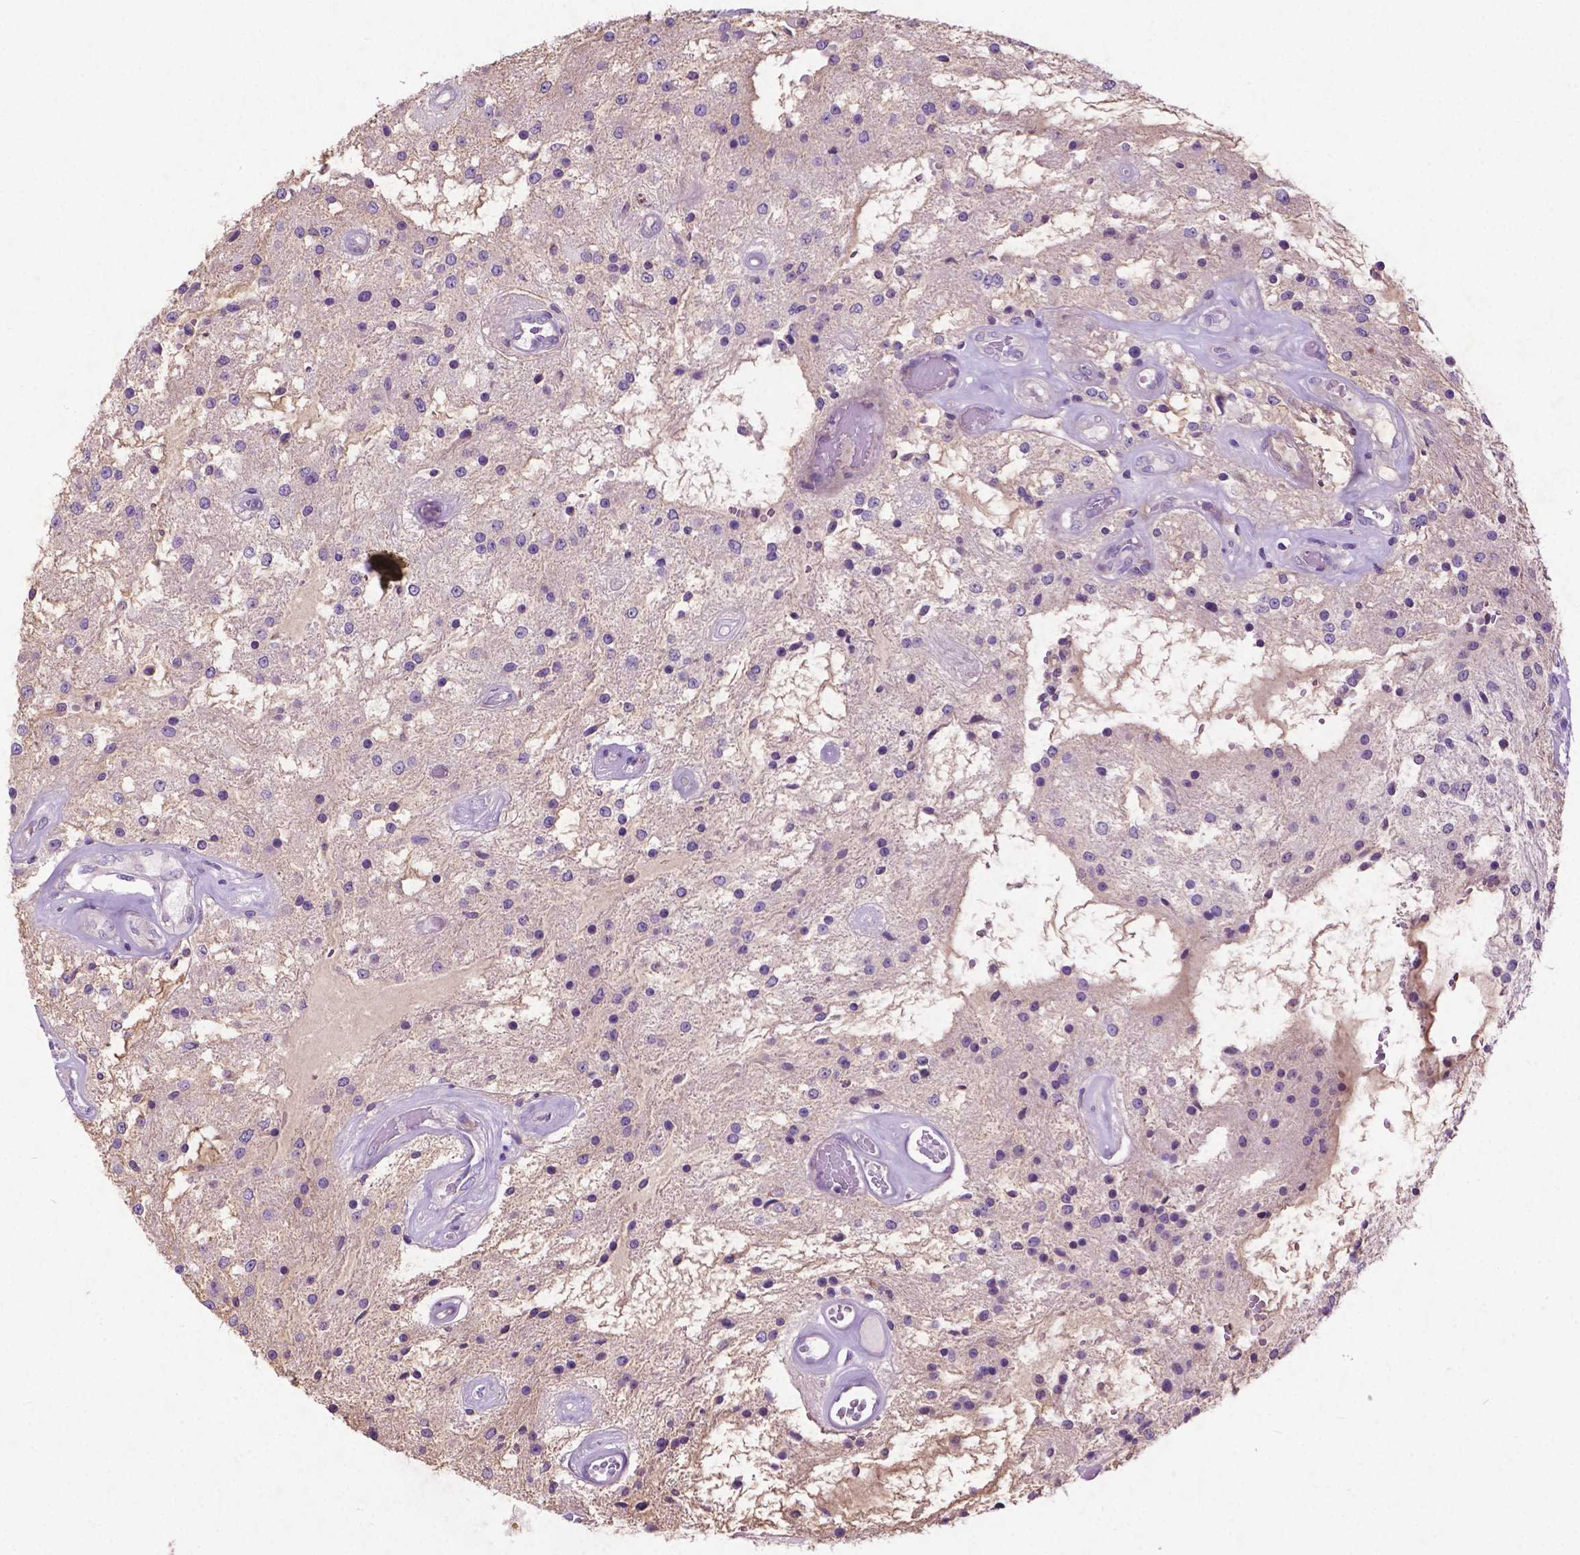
{"staining": {"intensity": "negative", "quantity": "none", "location": "none"}, "tissue": "glioma", "cell_type": "Tumor cells", "image_type": "cancer", "snomed": [{"axis": "morphology", "description": "Glioma, malignant, Low grade"}, {"axis": "topography", "description": "Cerebellum"}], "caption": "Malignant glioma (low-grade) was stained to show a protein in brown. There is no significant positivity in tumor cells.", "gene": "ATG4D", "patient": {"sex": "female", "age": 14}}